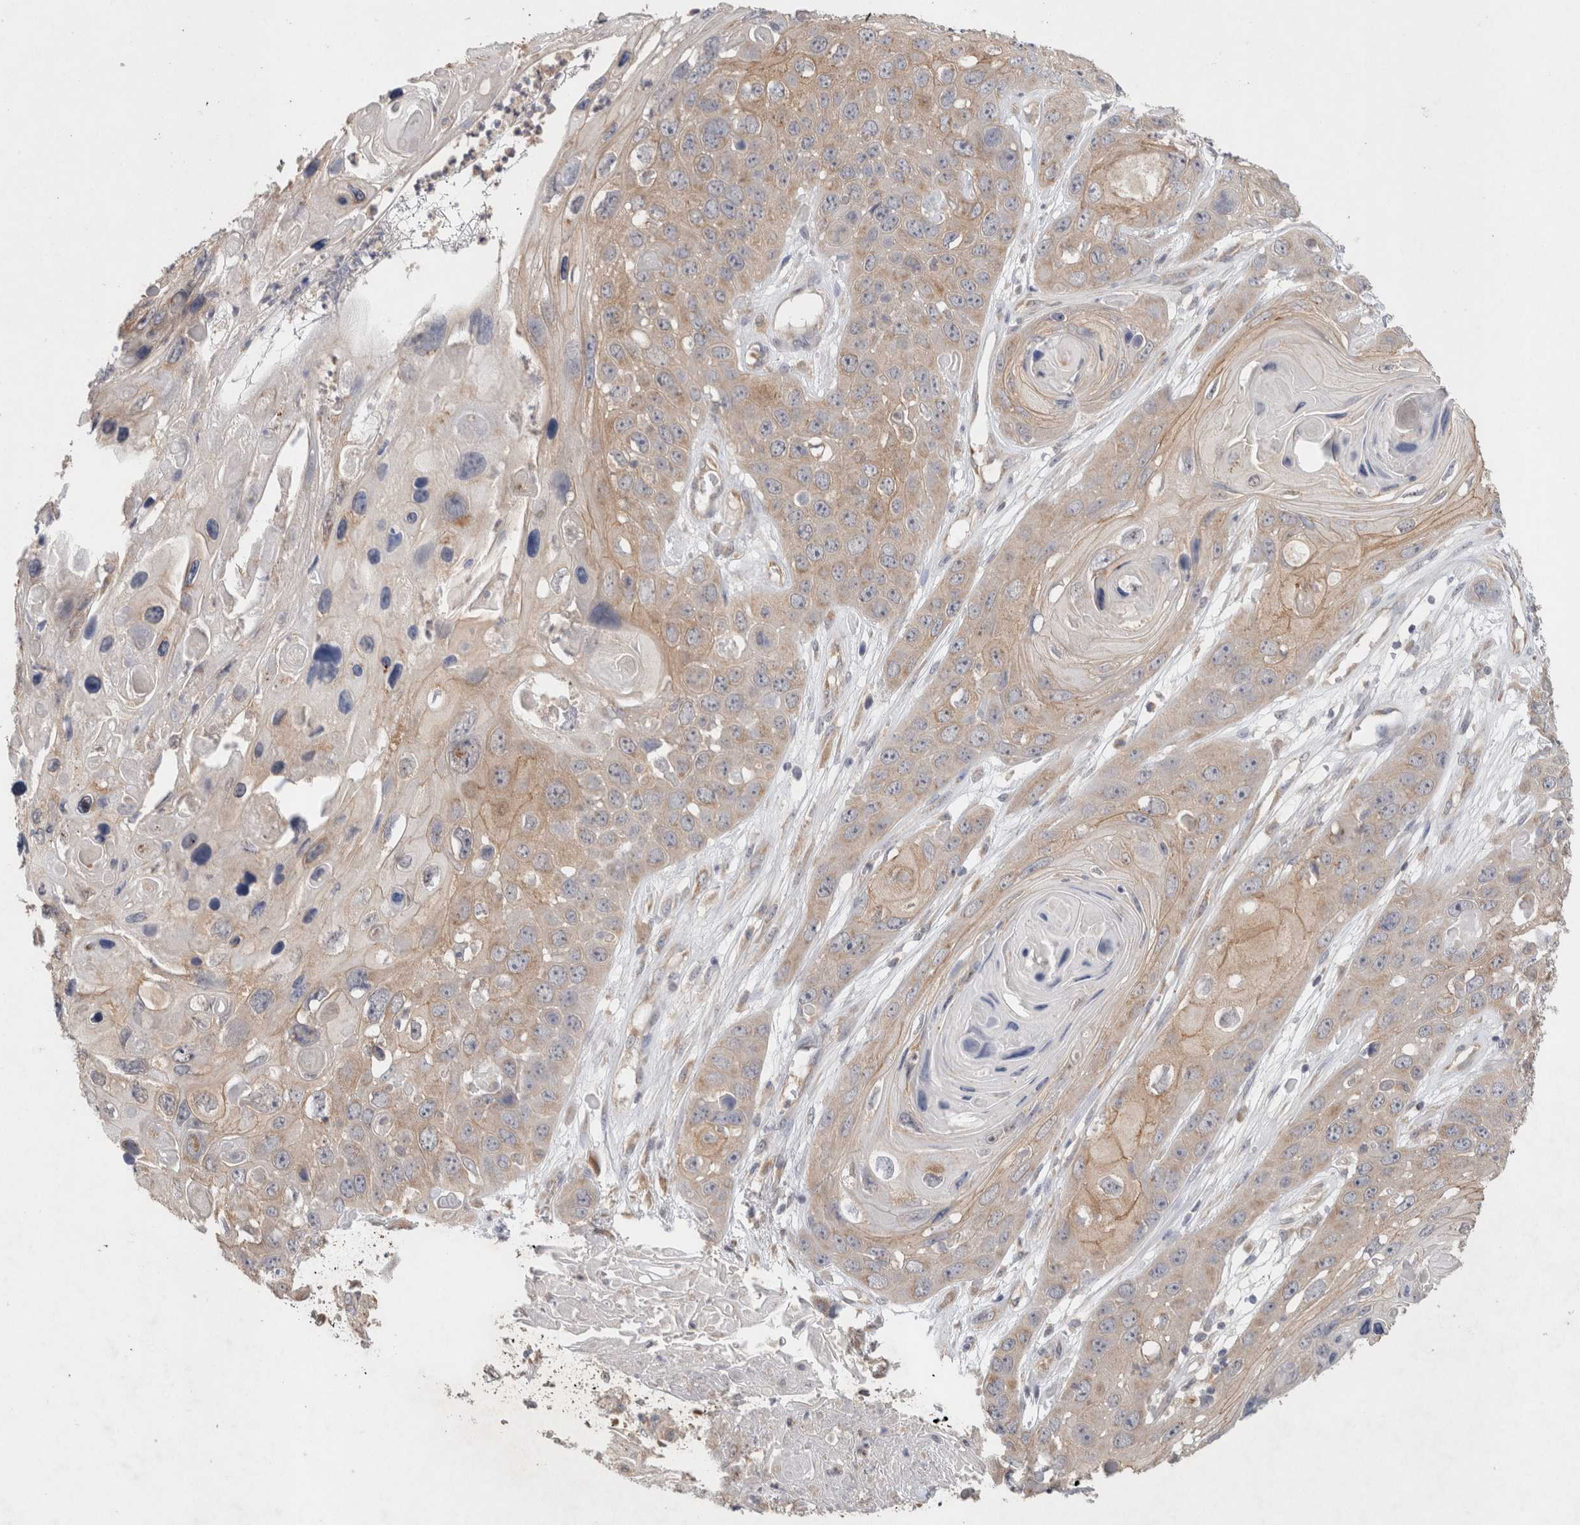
{"staining": {"intensity": "weak", "quantity": ">75%", "location": "cytoplasmic/membranous"}, "tissue": "skin cancer", "cell_type": "Tumor cells", "image_type": "cancer", "snomed": [{"axis": "morphology", "description": "Squamous cell carcinoma, NOS"}, {"axis": "topography", "description": "Skin"}], "caption": "Approximately >75% of tumor cells in skin cancer reveal weak cytoplasmic/membranous protein expression as visualized by brown immunohistochemical staining.", "gene": "RAB14", "patient": {"sex": "male", "age": 55}}